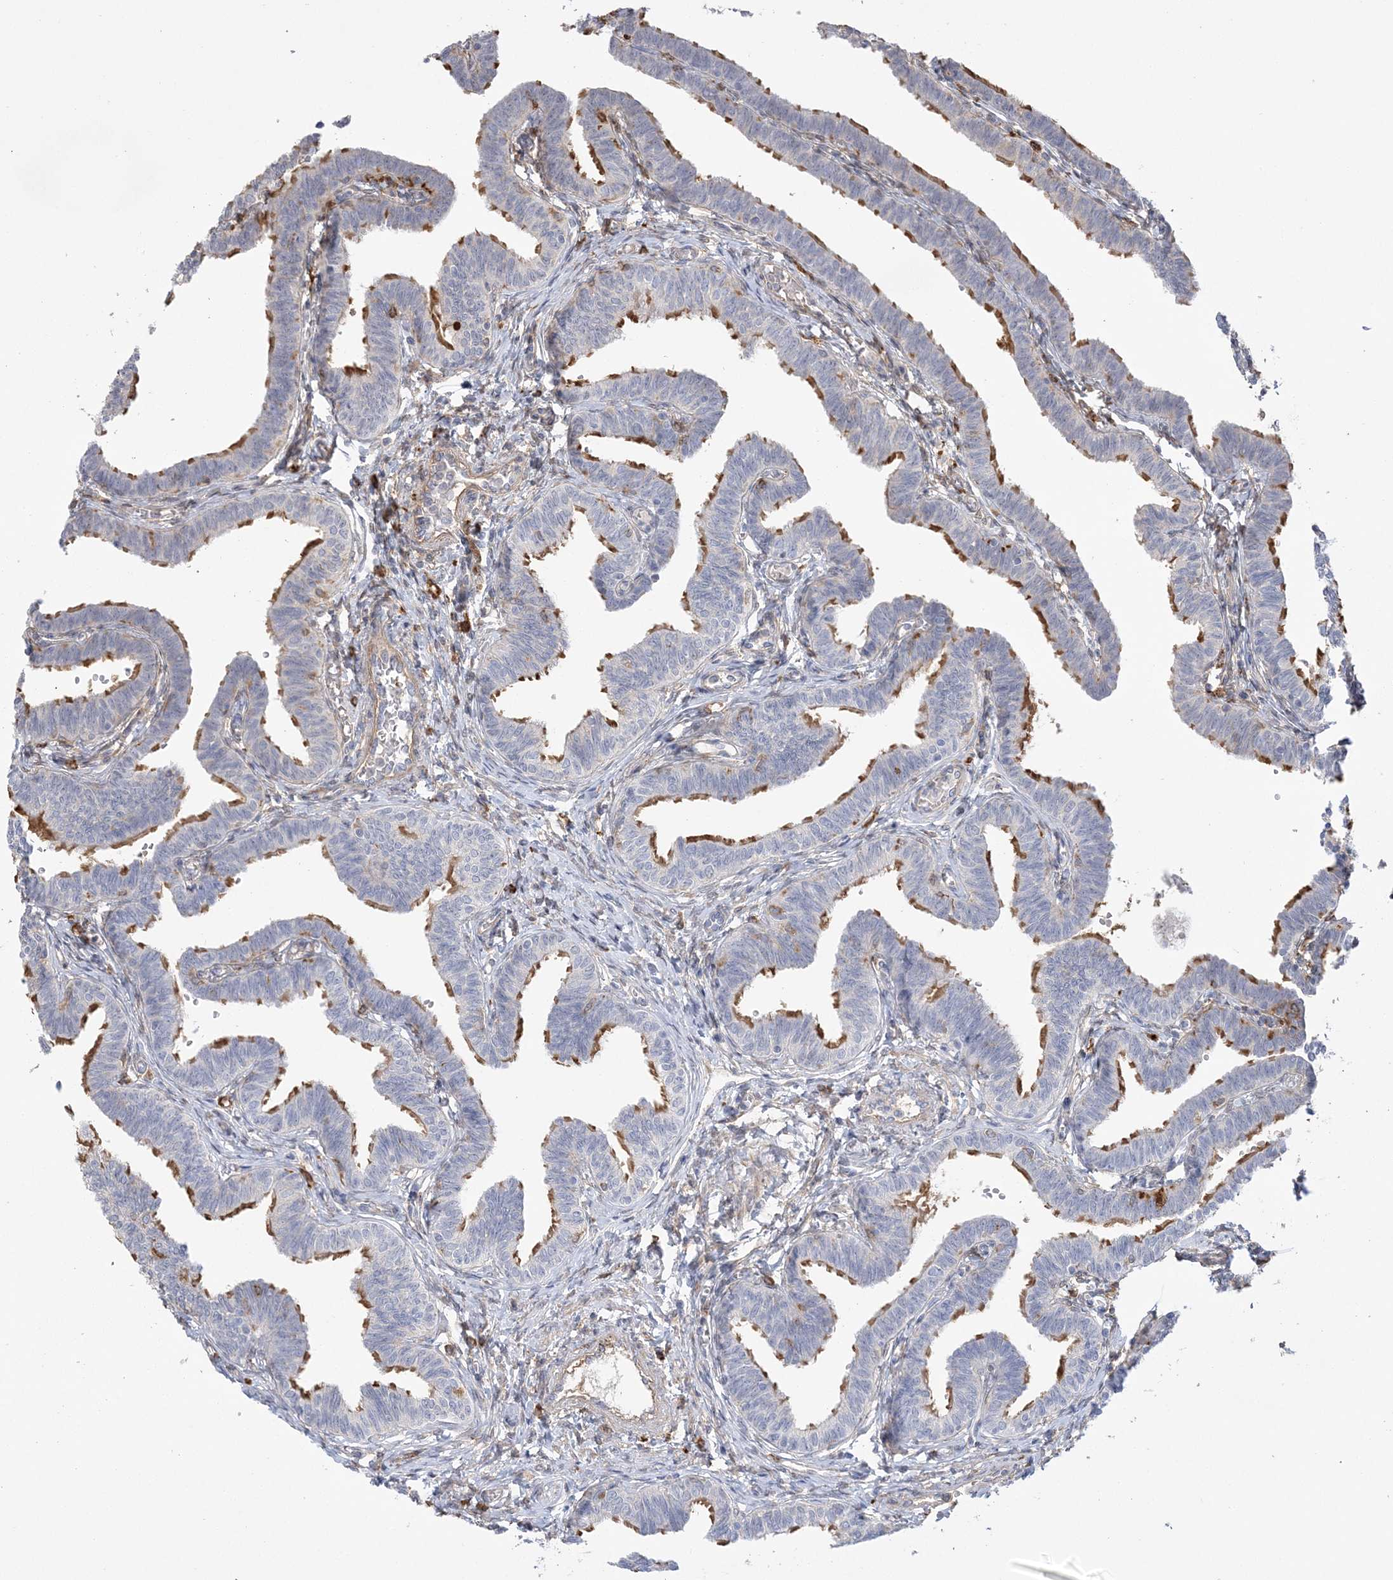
{"staining": {"intensity": "moderate", "quantity": "25%-75%", "location": "cytoplasmic/membranous"}, "tissue": "fallopian tube", "cell_type": "Glandular cells", "image_type": "normal", "snomed": [{"axis": "morphology", "description": "Normal tissue, NOS"}, {"axis": "topography", "description": "Fallopian tube"}, {"axis": "topography", "description": "Ovary"}], "caption": "An IHC photomicrograph of unremarkable tissue is shown. Protein staining in brown highlights moderate cytoplasmic/membranous positivity in fallopian tube within glandular cells. Immunohistochemistry (ihc) stains the protein of interest in brown and the nuclei are stained blue.", "gene": "HAAO", "patient": {"sex": "female", "age": 23}}